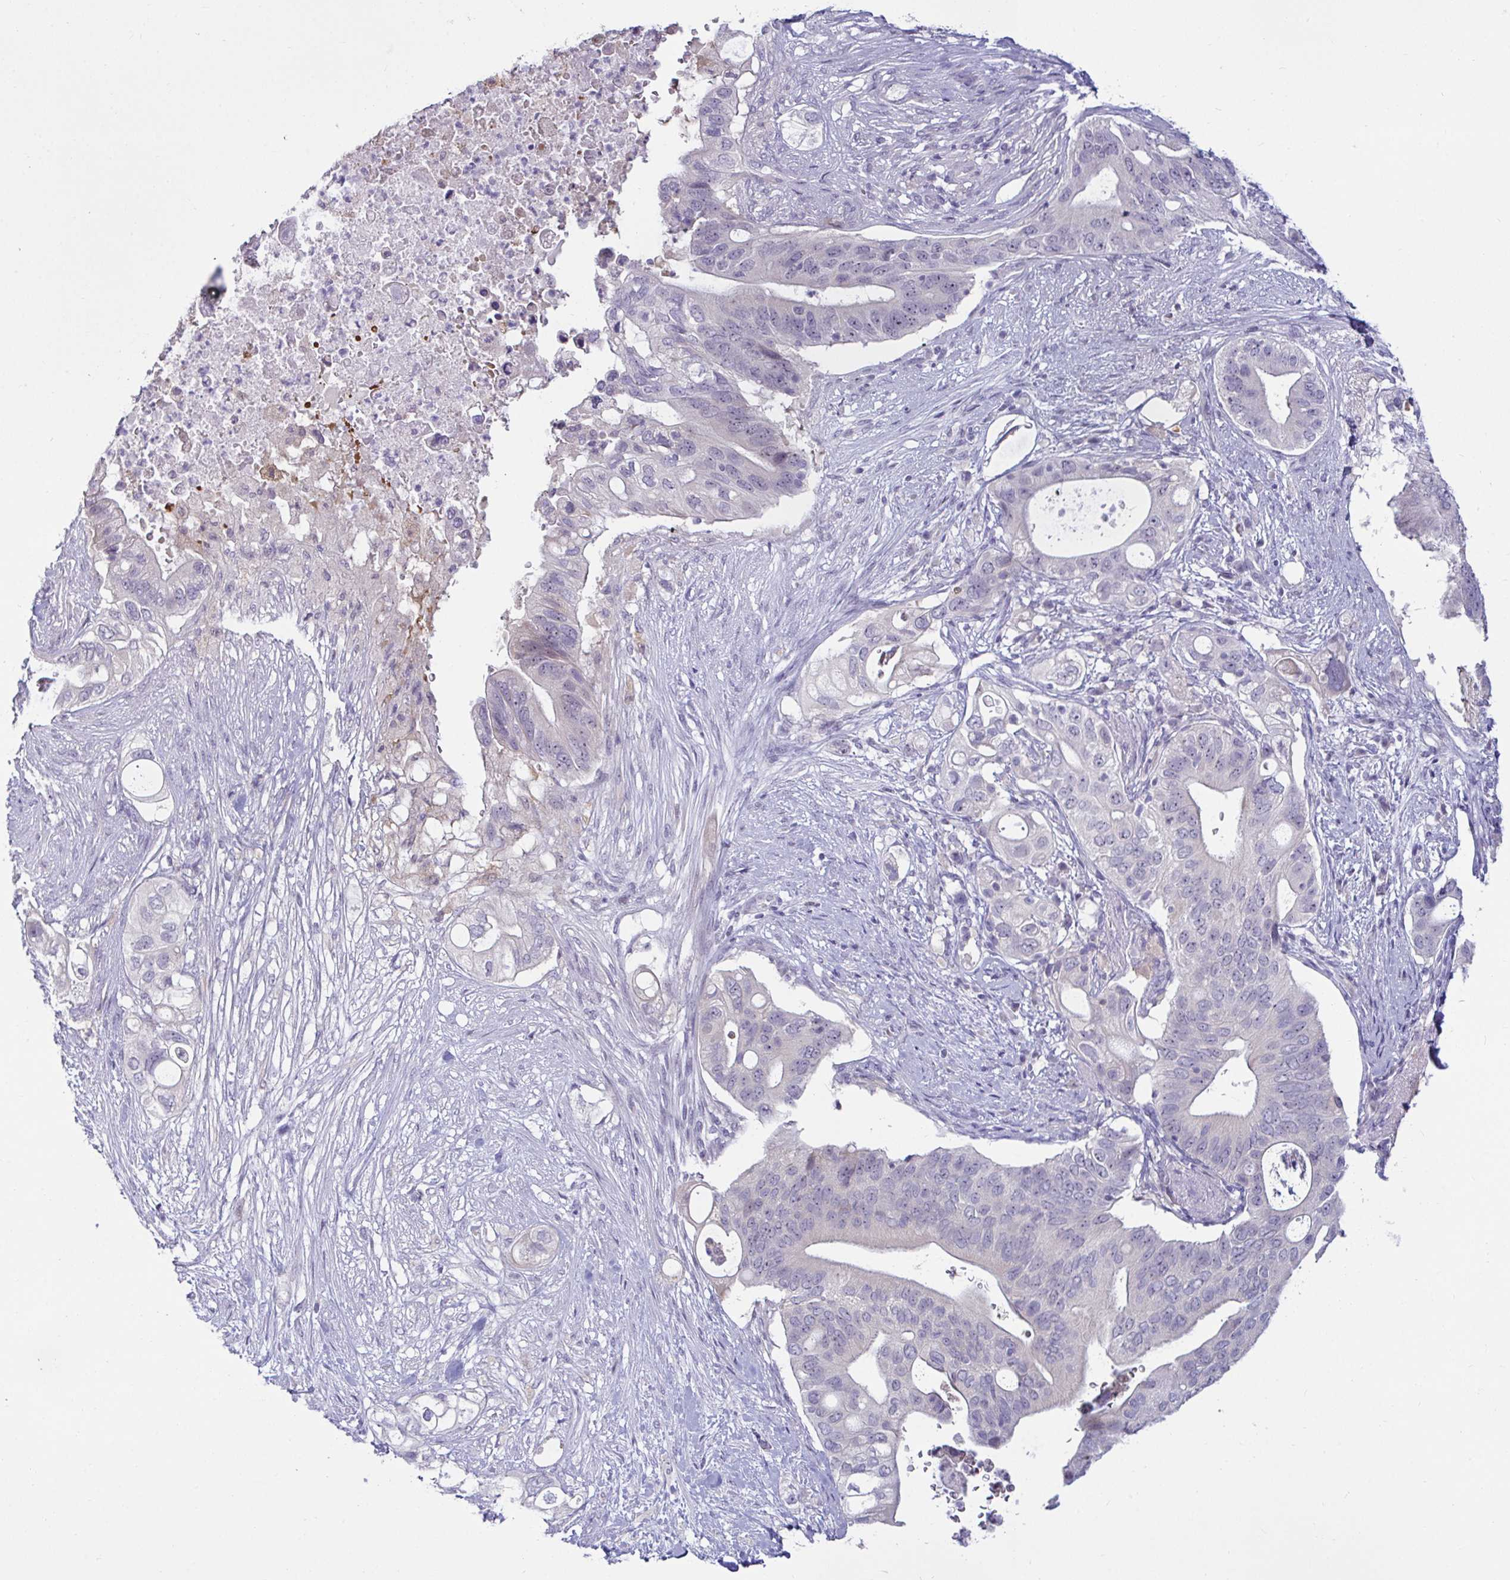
{"staining": {"intensity": "negative", "quantity": "none", "location": "none"}, "tissue": "pancreatic cancer", "cell_type": "Tumor cells", "image_type": "cancer", "snomed": [{"axis": "morphology", "description": "Adenocarcinoma, NOS"}, {"axis": "topography", "description": "Pancreas"}], "caption": "A high-resolution photomicrograph shows immunohistochemistry (IHC) staining of pancreatic cancer, which displays no significant staining in tumor cells.", "gene": "GSTM1", "patient": {"sex": "female", "age": 72}}